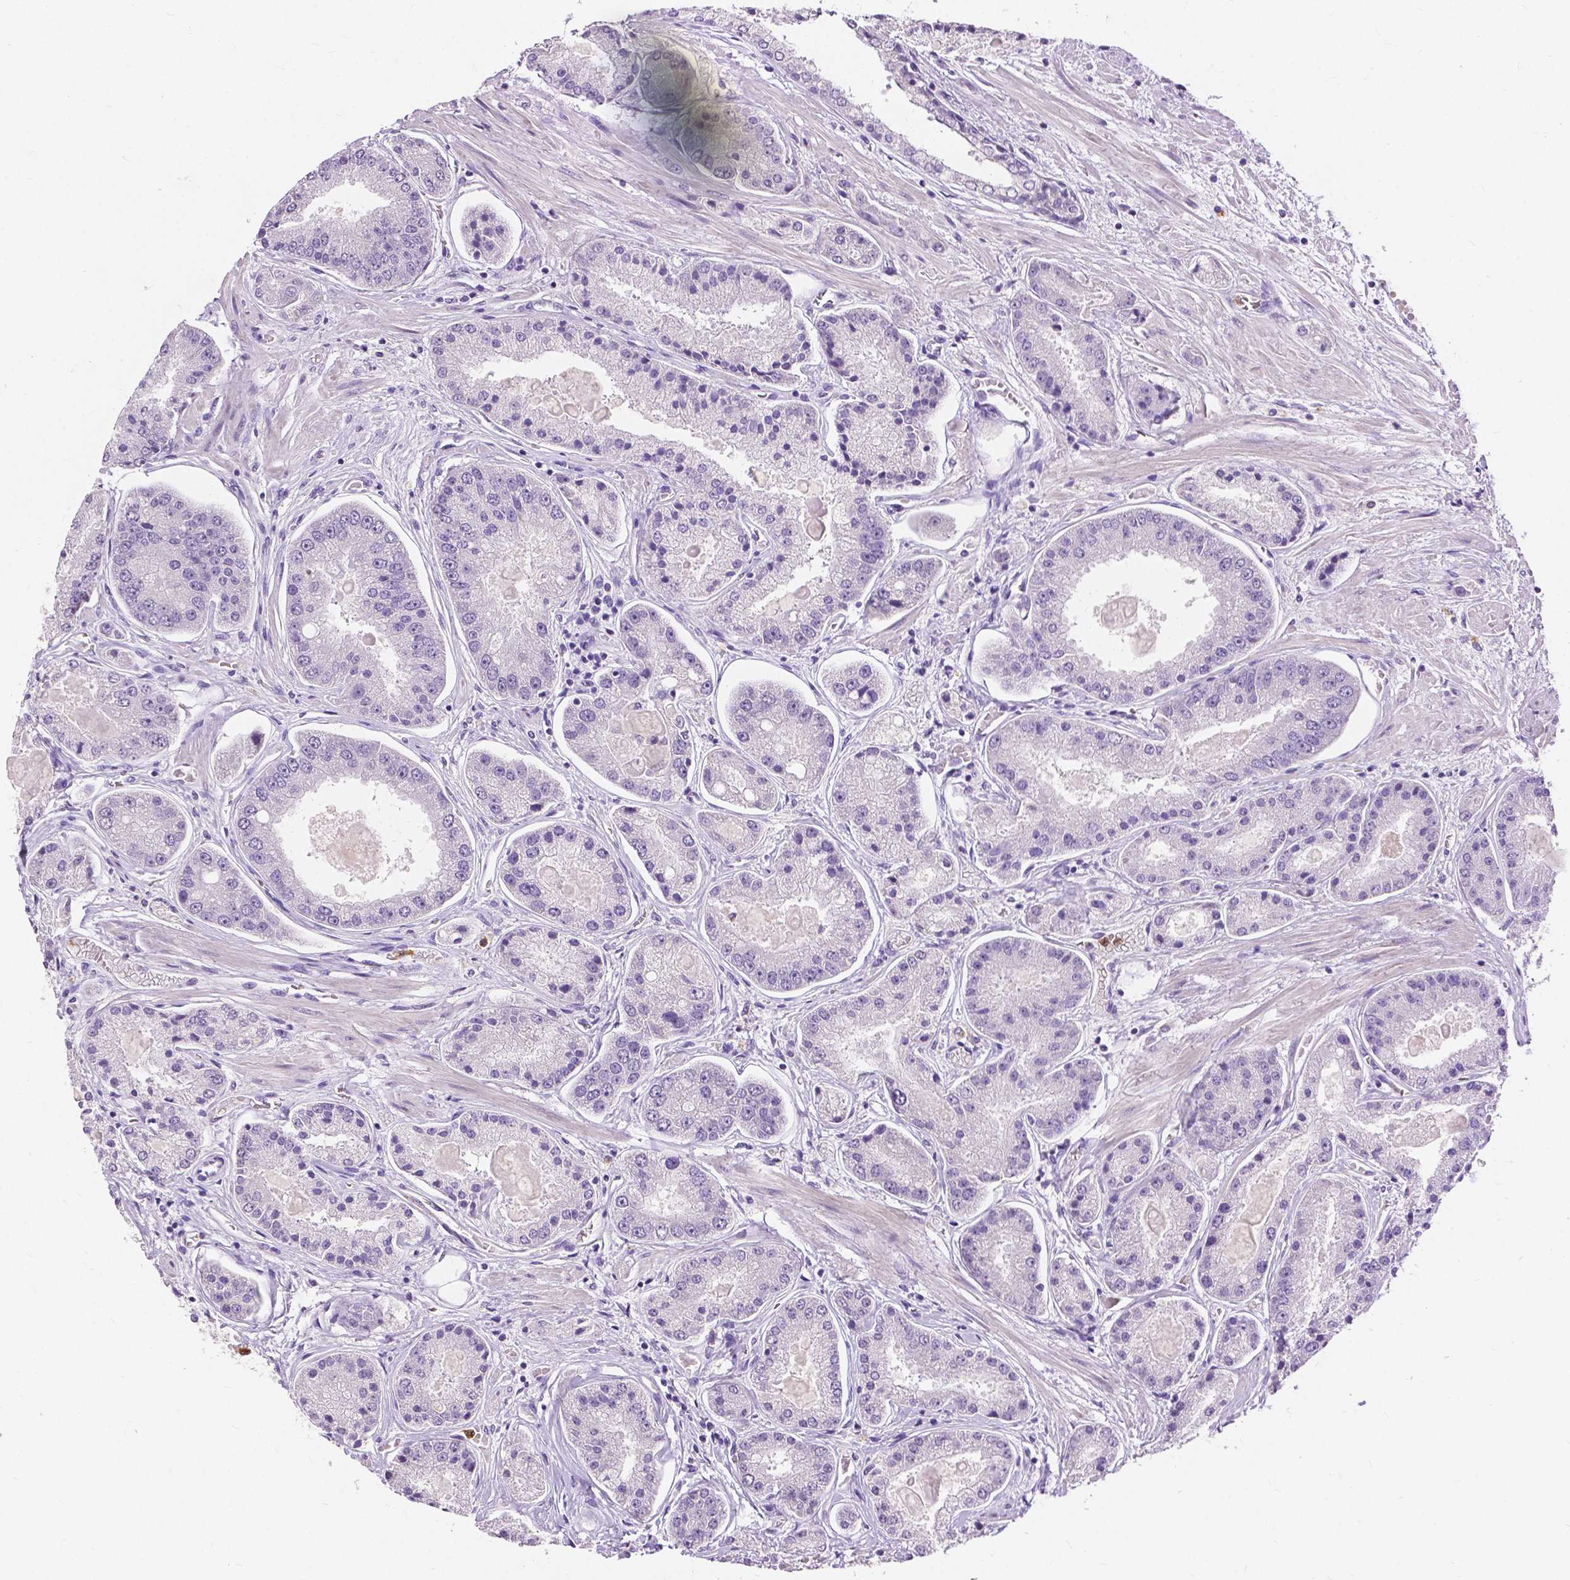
{"staining": {"intensity": "negative", "quantity": "none", "location": "none"}, "tissue": "prostate cancer", "cell_type": "Tumor cells", "image_type": "cancer", "snomed": [{"axis": "morphology", "description": "Adenocarcinoma, High grade"}, {"axis": "topography", "description": "Prostate"}], "caption": "High magnification brightfield microscopy of prostate adenocarcinoma (high-grade) stained with DAB (3,3'-diaminobenzidine) (brown) and counterstained with hematoxylin (blue): tumor cells show no significant expression.", "gene": "CXCR2", "patient": {"sex": "male", "age": 67}}